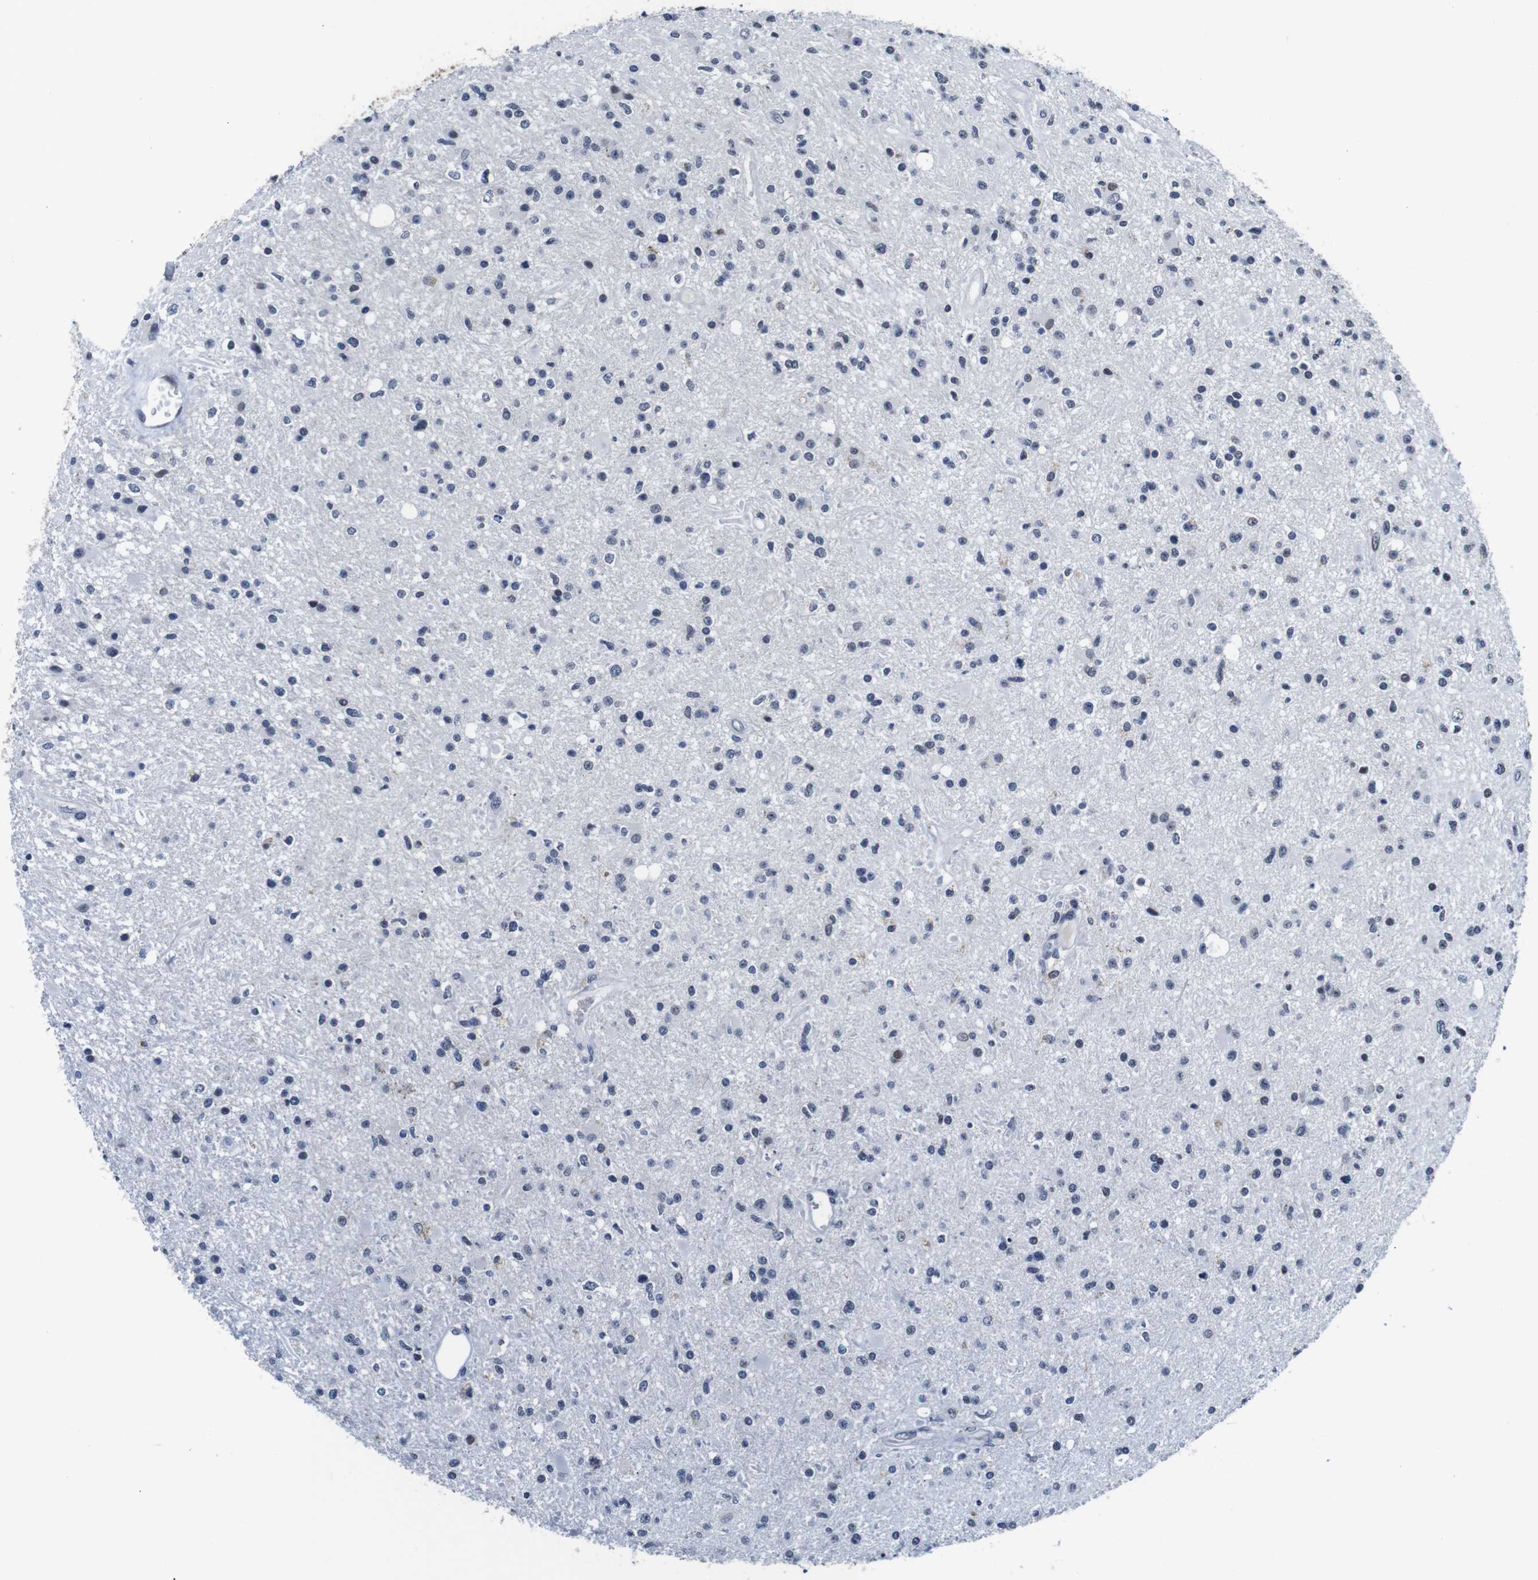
{"staining": {"intensity": "weak", "quantity": "<25%", "location": "nuclear"}, "tissue": "glioma", "cell_type": "Tumor cells", "image_type": "cancer", "snomed": [{"axis": "morphology", "description": "Glioma, malignant, High grade"}, {"axis": "topography", "description": "Brain"}], "caption": "An image of human glioma is negative for staining in tumor cells.", "gene": "ILDR2", "patient": {"sex": "male", "age": 33}}